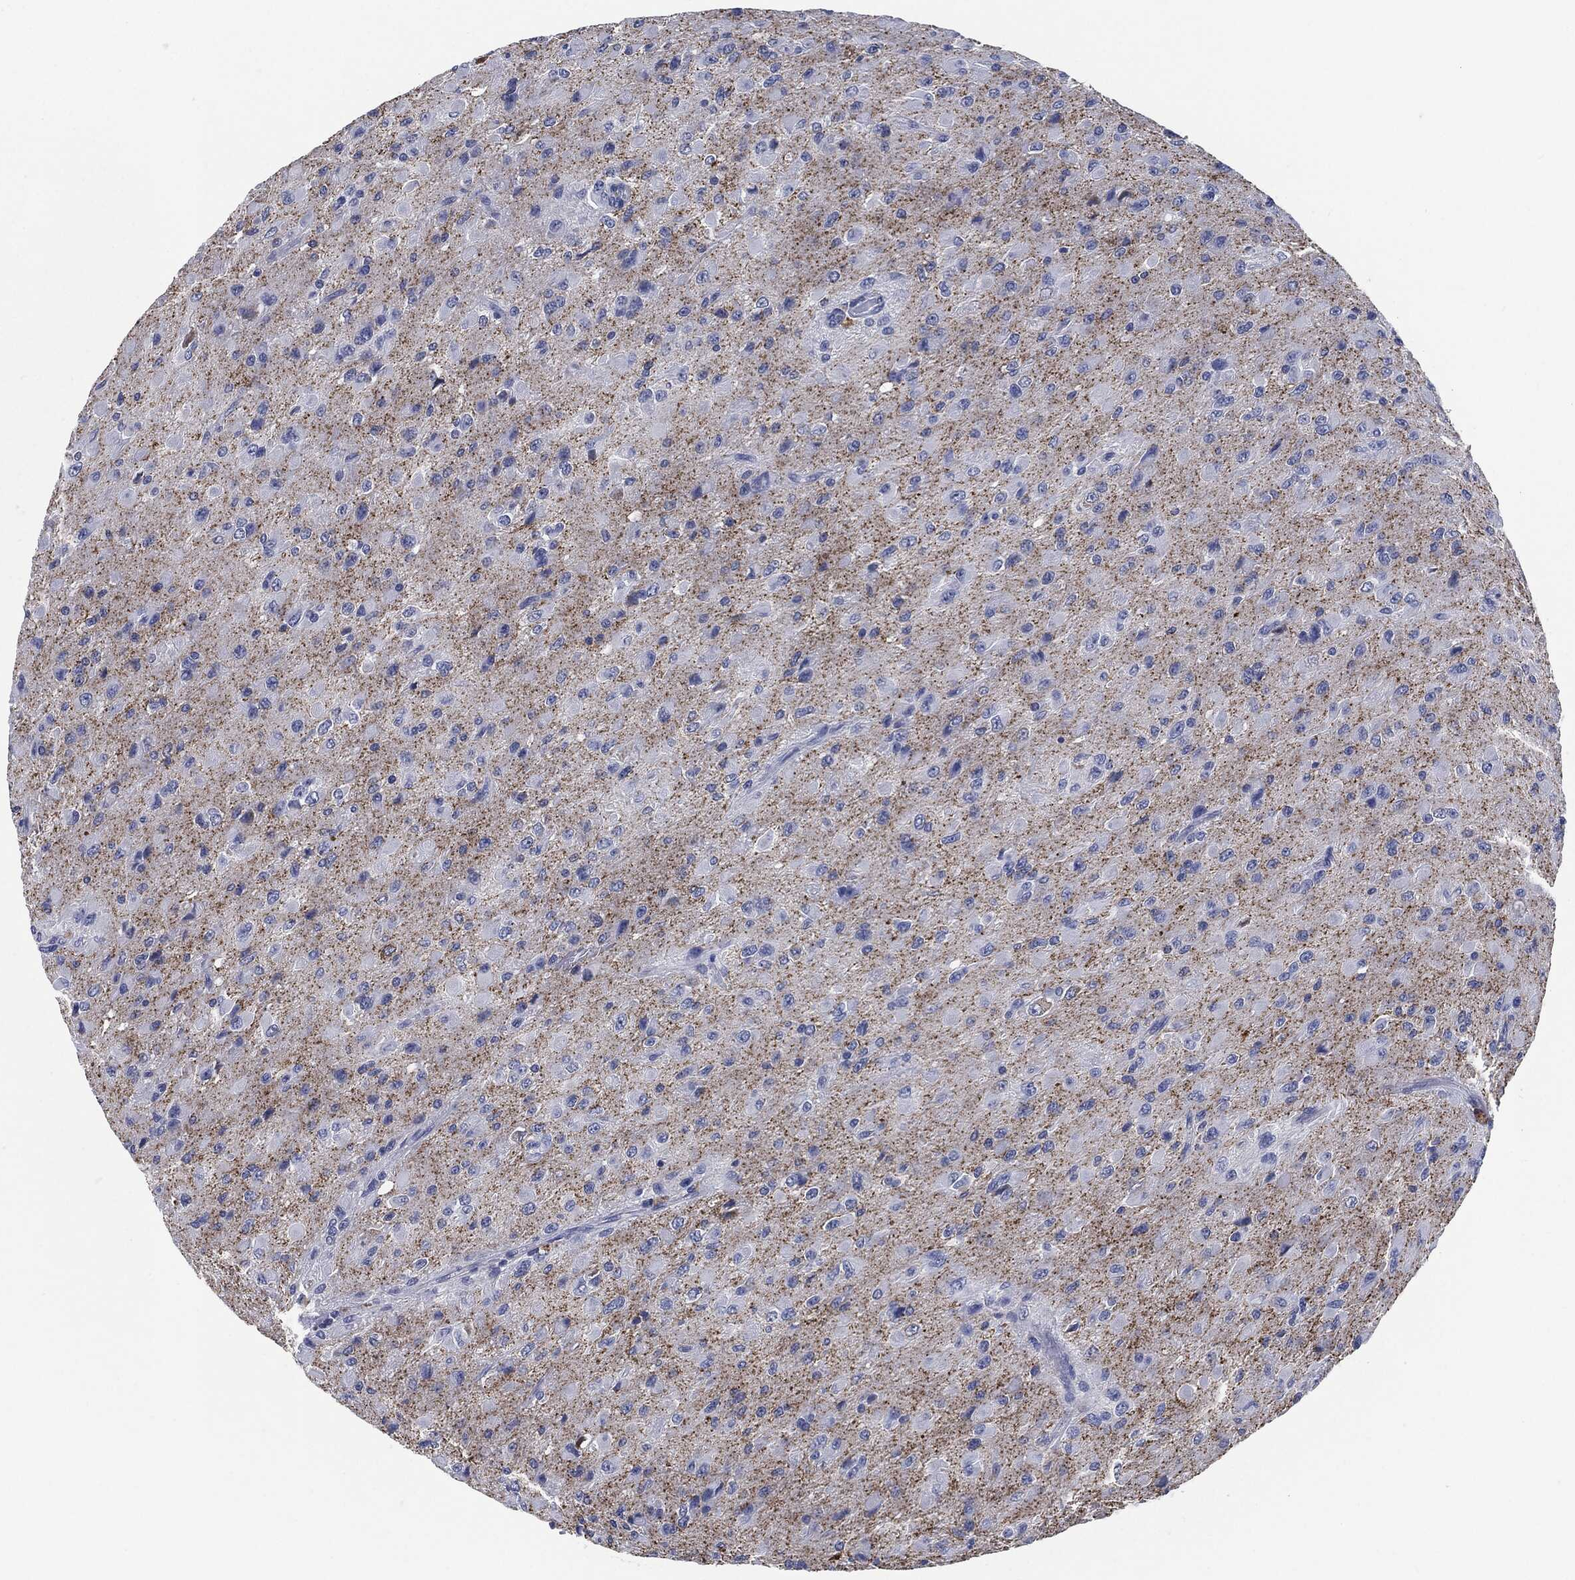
{"staining": {"intensity": "negative", "quantity": "none", "location": "none"}, "tissue": "glioma", "cell_type": "Tumor cells", "image_type": "cancer", "snomed": [{"axis": "morphology", "description": "Glioma, malignant, High grade"}, {"axis": "topography", "description": "Cerebral cortex"}], "caption": "Photomicrograph shows no protein staining in tumor cells of glioma tissue.", "gene": "CD27", "patient": {"sex": "male", "age": 35}}